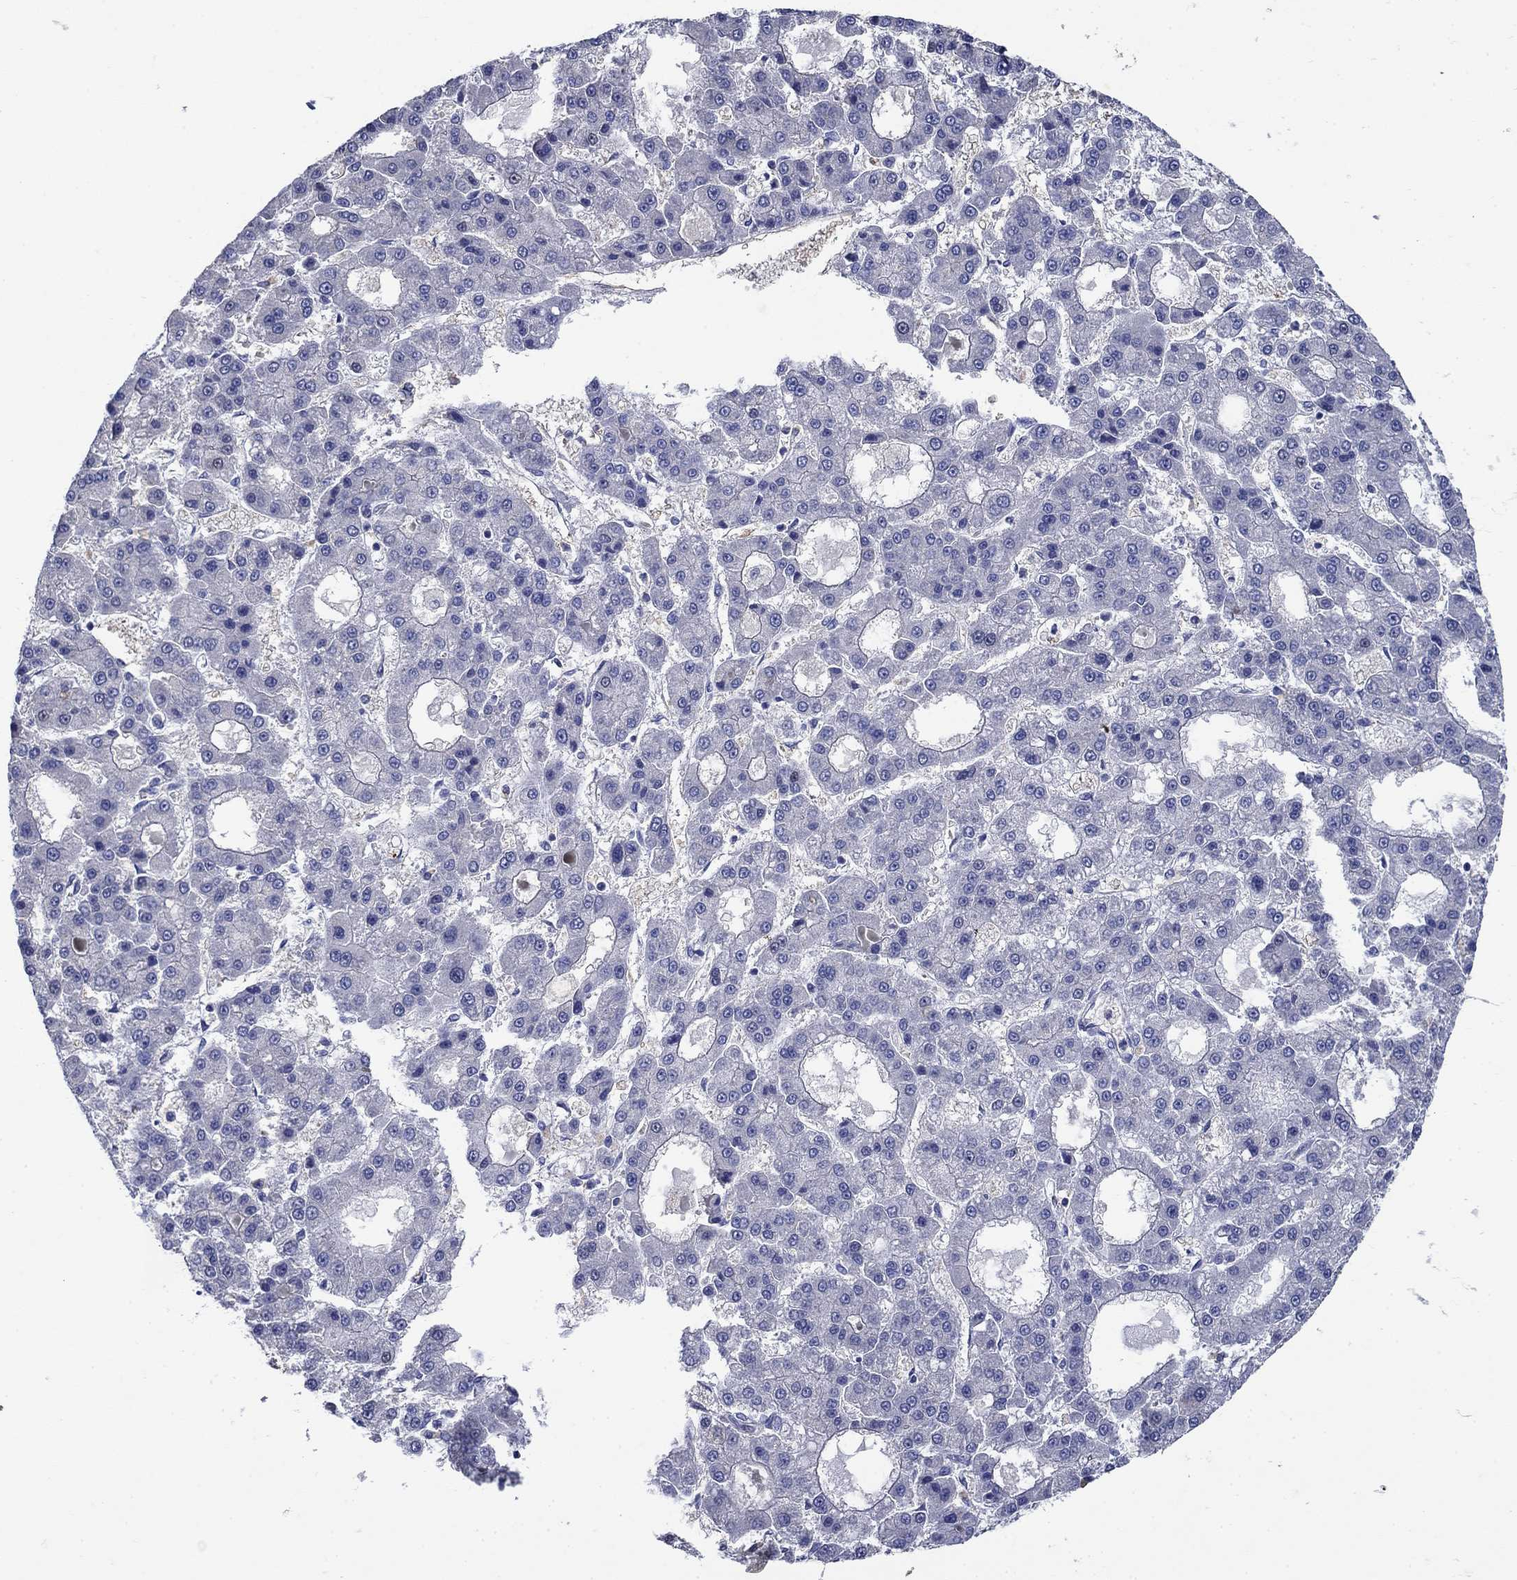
{"staining": {"intensity": "negative", "quantity": "none", "location": "none"}, "tissue": "liver cancer", "cell_type": "Tumor cells", "image_type": "cancer", "snomed": [{"axis": "morphology", "description": "Carcinoma, Hepatocellular, NOS"}, {"axis": "topography", "description": "Liver"}], "caption": "This is an IHC histopathology image of human liver cancer (hepatocellular carcinoma). There is no expression in tumor cells.", "gene": "FLNC", "patient": {"sex": "male", "age": 70}}